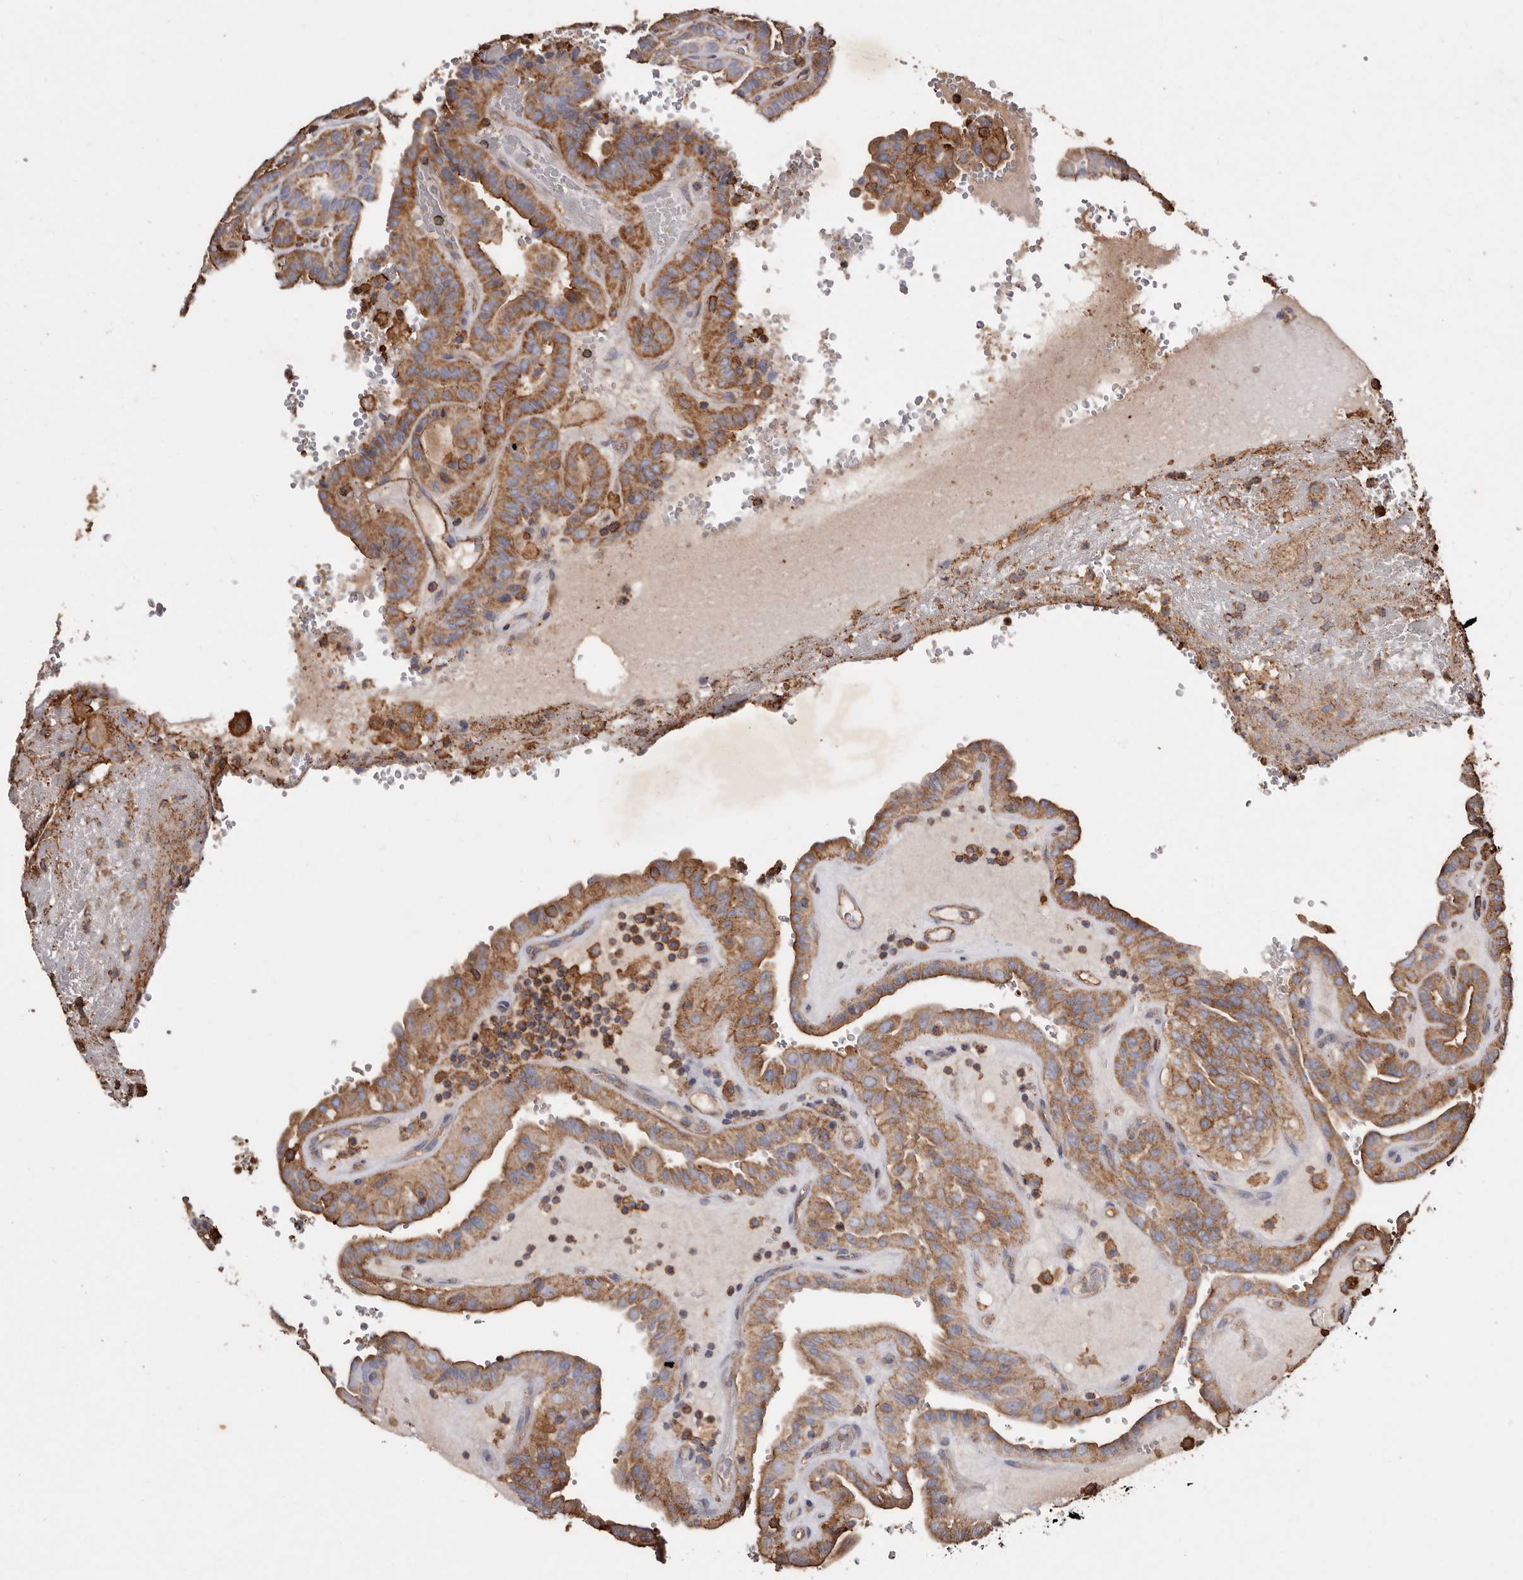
{"staining": {"intensity": "moderate", "quantity": ">75%", "location": "cytoplasmic/membranous"}, "tissue": "thyroid cancer", "cell_type": "Tumor cells", "image_type": "cancer", "snomed": [{"axis": "morphology", "description": "Papillary adenocarcinoma, NOS"}, {"axis": "topography", "description": "Thyroid gland"}], "caption": "Papillary adenocarcinoma (thyroid) stained for a protein (brown) displays moderate cytoplasmic/membranous positive expression in approximately >75% of tumor cells.", "gene": "COQ8B", "patient": {"sex": "male", "age": 77}}